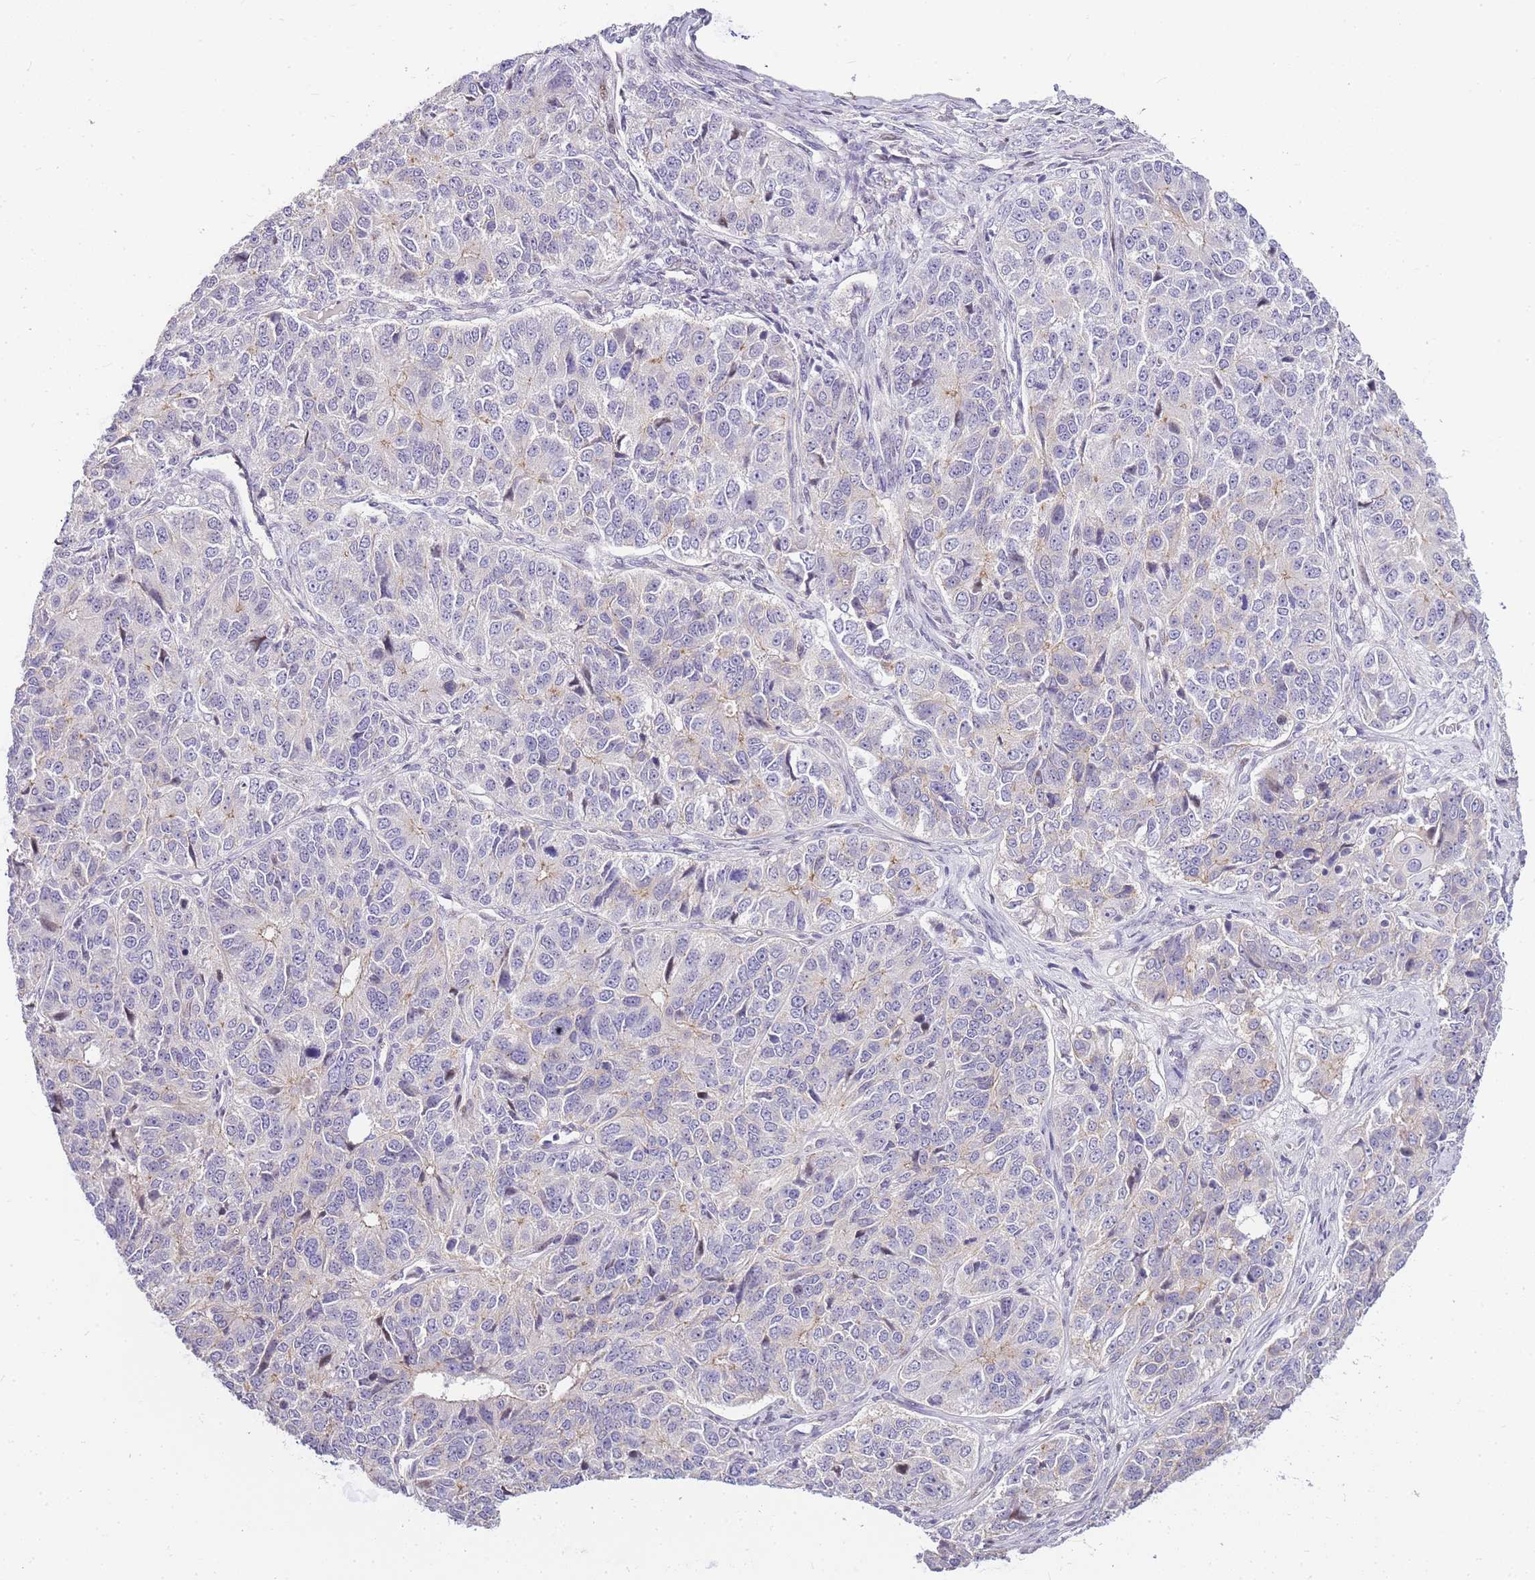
{"staining": {"intensity": "negative", "quantity": "none", "location": "none"}, "tissue": "ovarian cancer", "cell_type": "Tumor cells", "image_type": "cancer", "snomed": [{"axis": "morphology", "description": "Carcinoma, endometroid"}, {"axis": "topography", "description": "Ovary"}], "caption": "DAB (3,3'-diaminobenzidine) immunohistochemical staining of ovarian endometroid carcinoma reveals no significant positivity in tumor cells.", "gene": "CLBA1", "patient": {"sex": "female", "age": 51}}